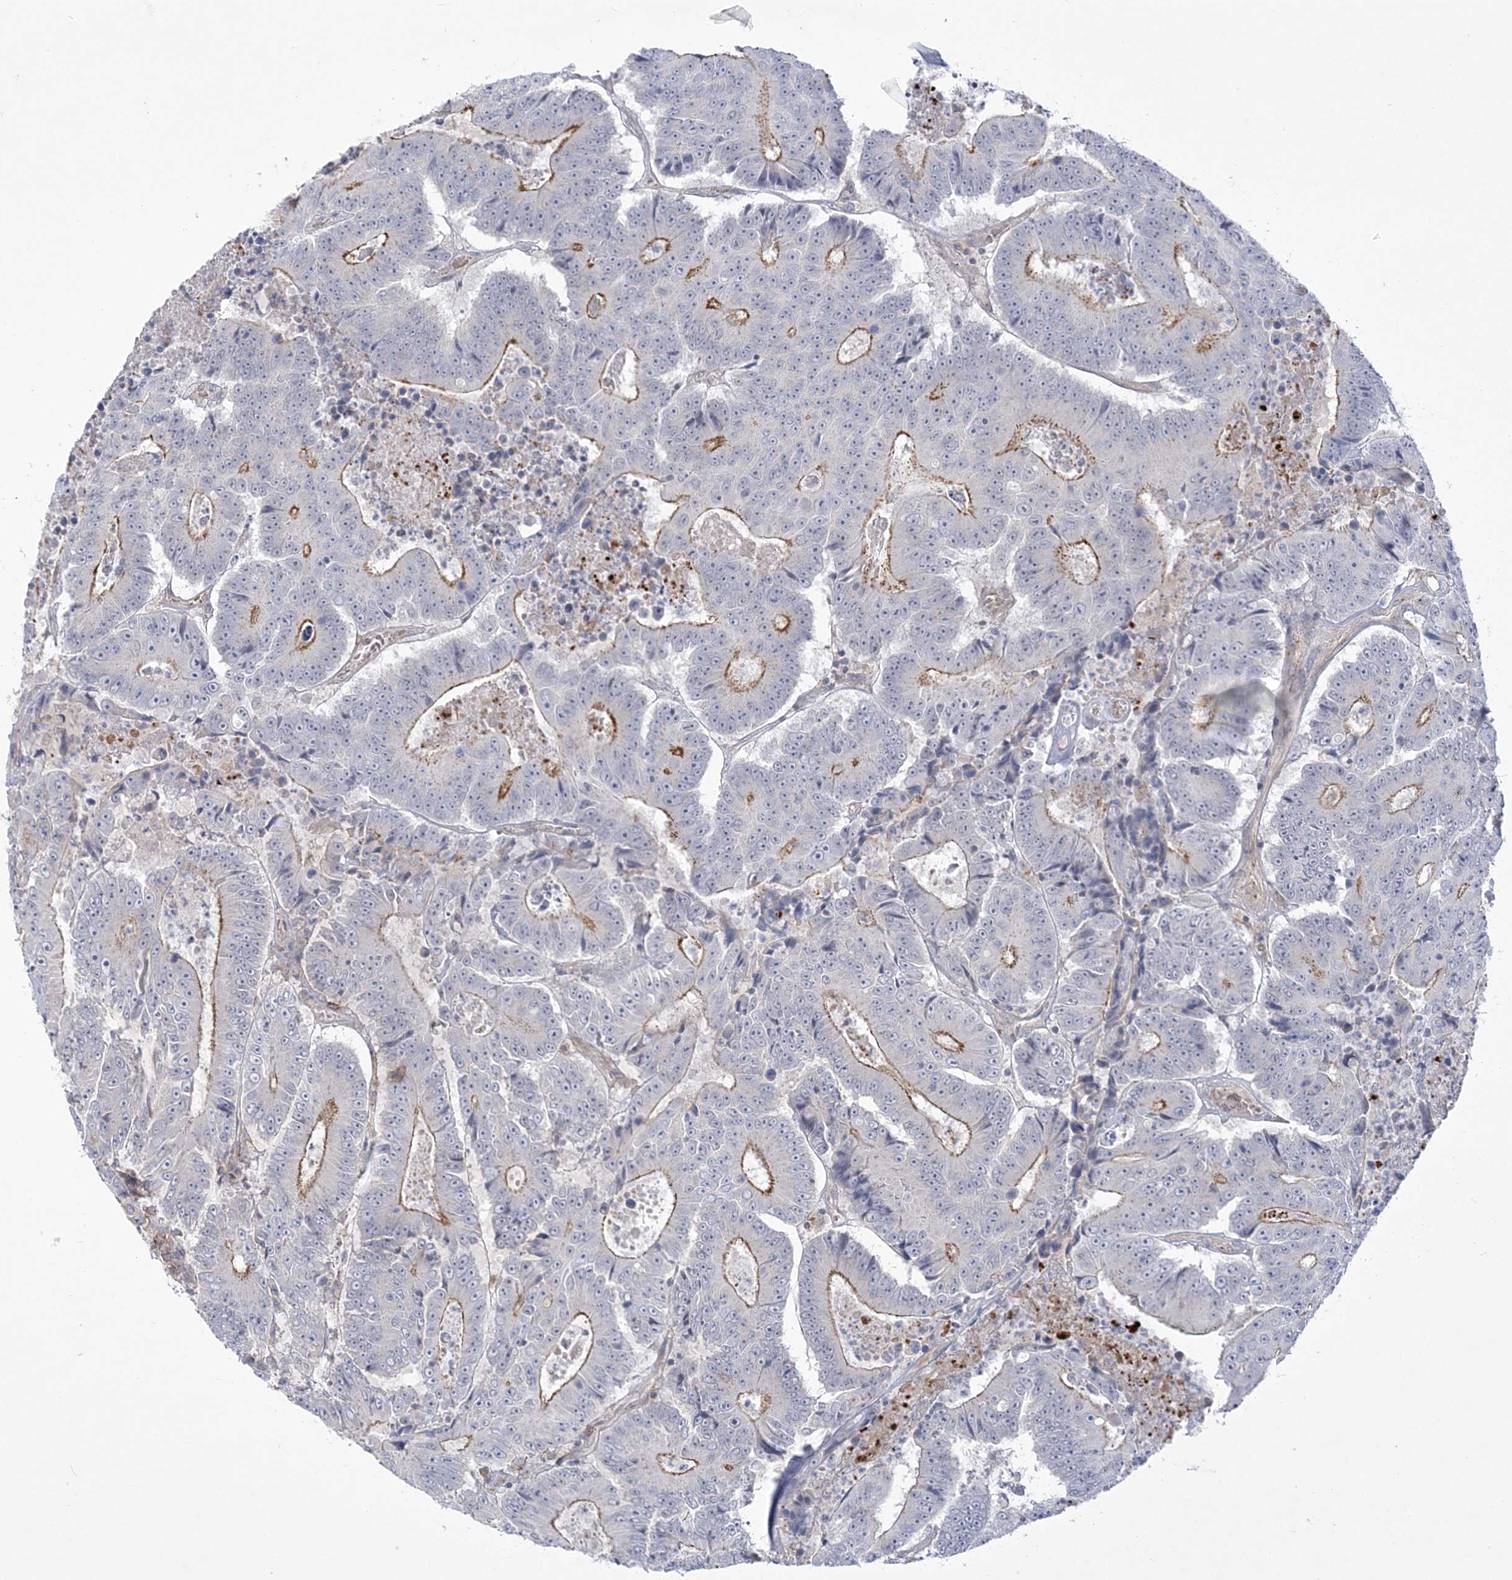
{"staining": {"intensity": "moderate", "quantity": "25%-75%", "location": "cytoplasmic/membranous"}, "tissue": "colorectal cancer", "cell_type": "Tumor cells", "image_type": "cancer", "snomed": [{"axis": "morphology", "description": "Adenocarcinoma, NOS"}, {"axis": "topography", "description": "Colon"}], "caption": "Colorectal cancer (adenocarcinoma) stained with DAB IHC shows medium levels of moderate cytoplasmic/membranous expression in about 25%-75% of tumor cells.", "gene": "ADAMTS12", "patient": {"sex": "male", "age": 83}}